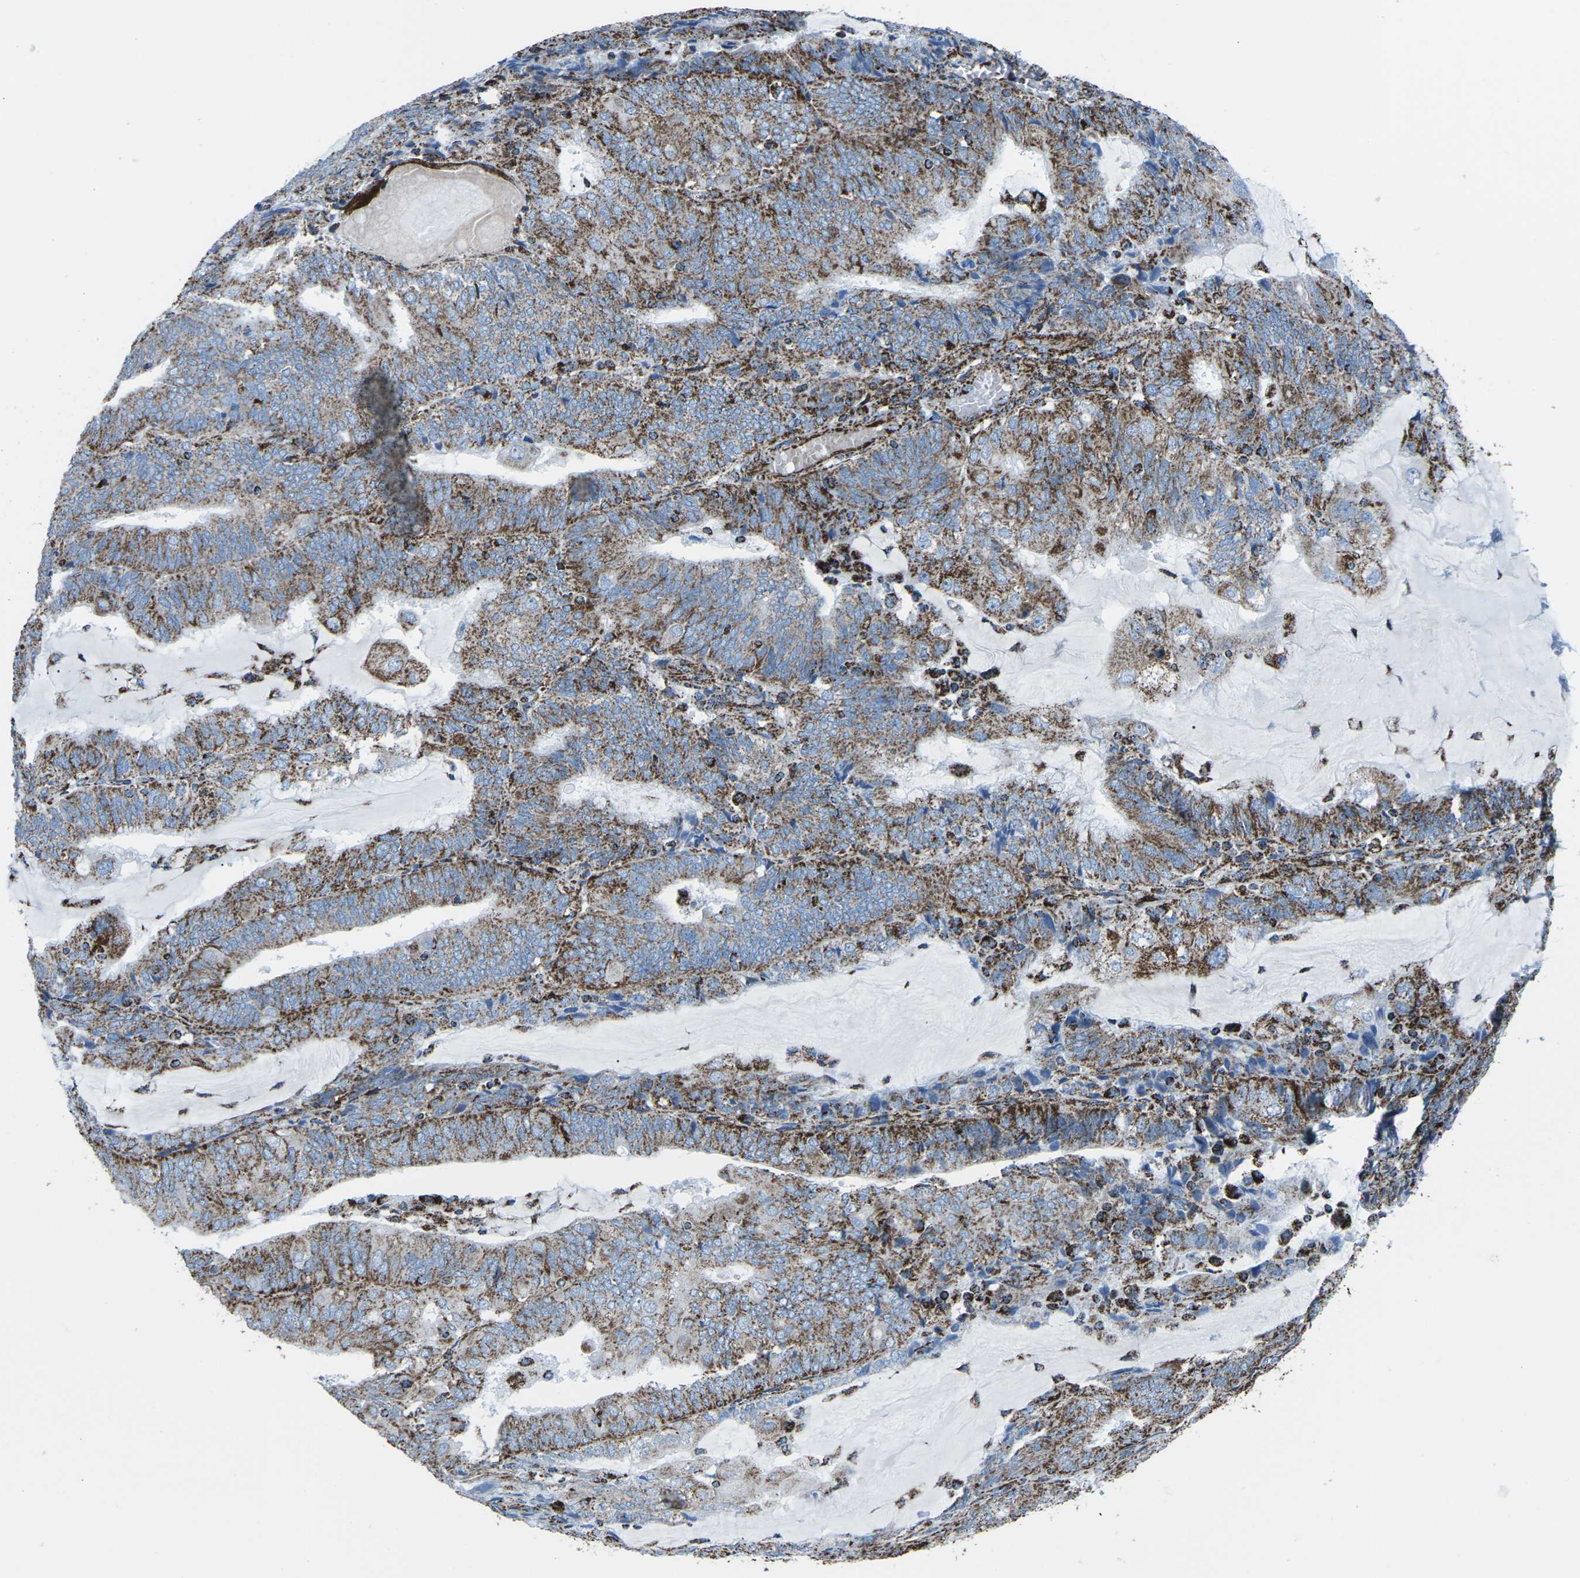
{"staining": {"intensity": "strong", "quantity": "25%-75%", "location": "cytoplasmic/membranous"}, "tissue": "endometrial cancer", "cell_type": "Tumor cells", "image_type": "cancer", "snomed": [{"axis": "morphology", "description": "Adenocarcinoma, NOS"}, {"axis": "topography", "description": "Endometrium"}], "caption": "A brown stain shows strong cytoplasmic/membranous positivity of a protein in endometrial adenocarcinoma tumor cells.", "gene": "MT-CO2", "patient": {"sex": "female", "age": 81}}